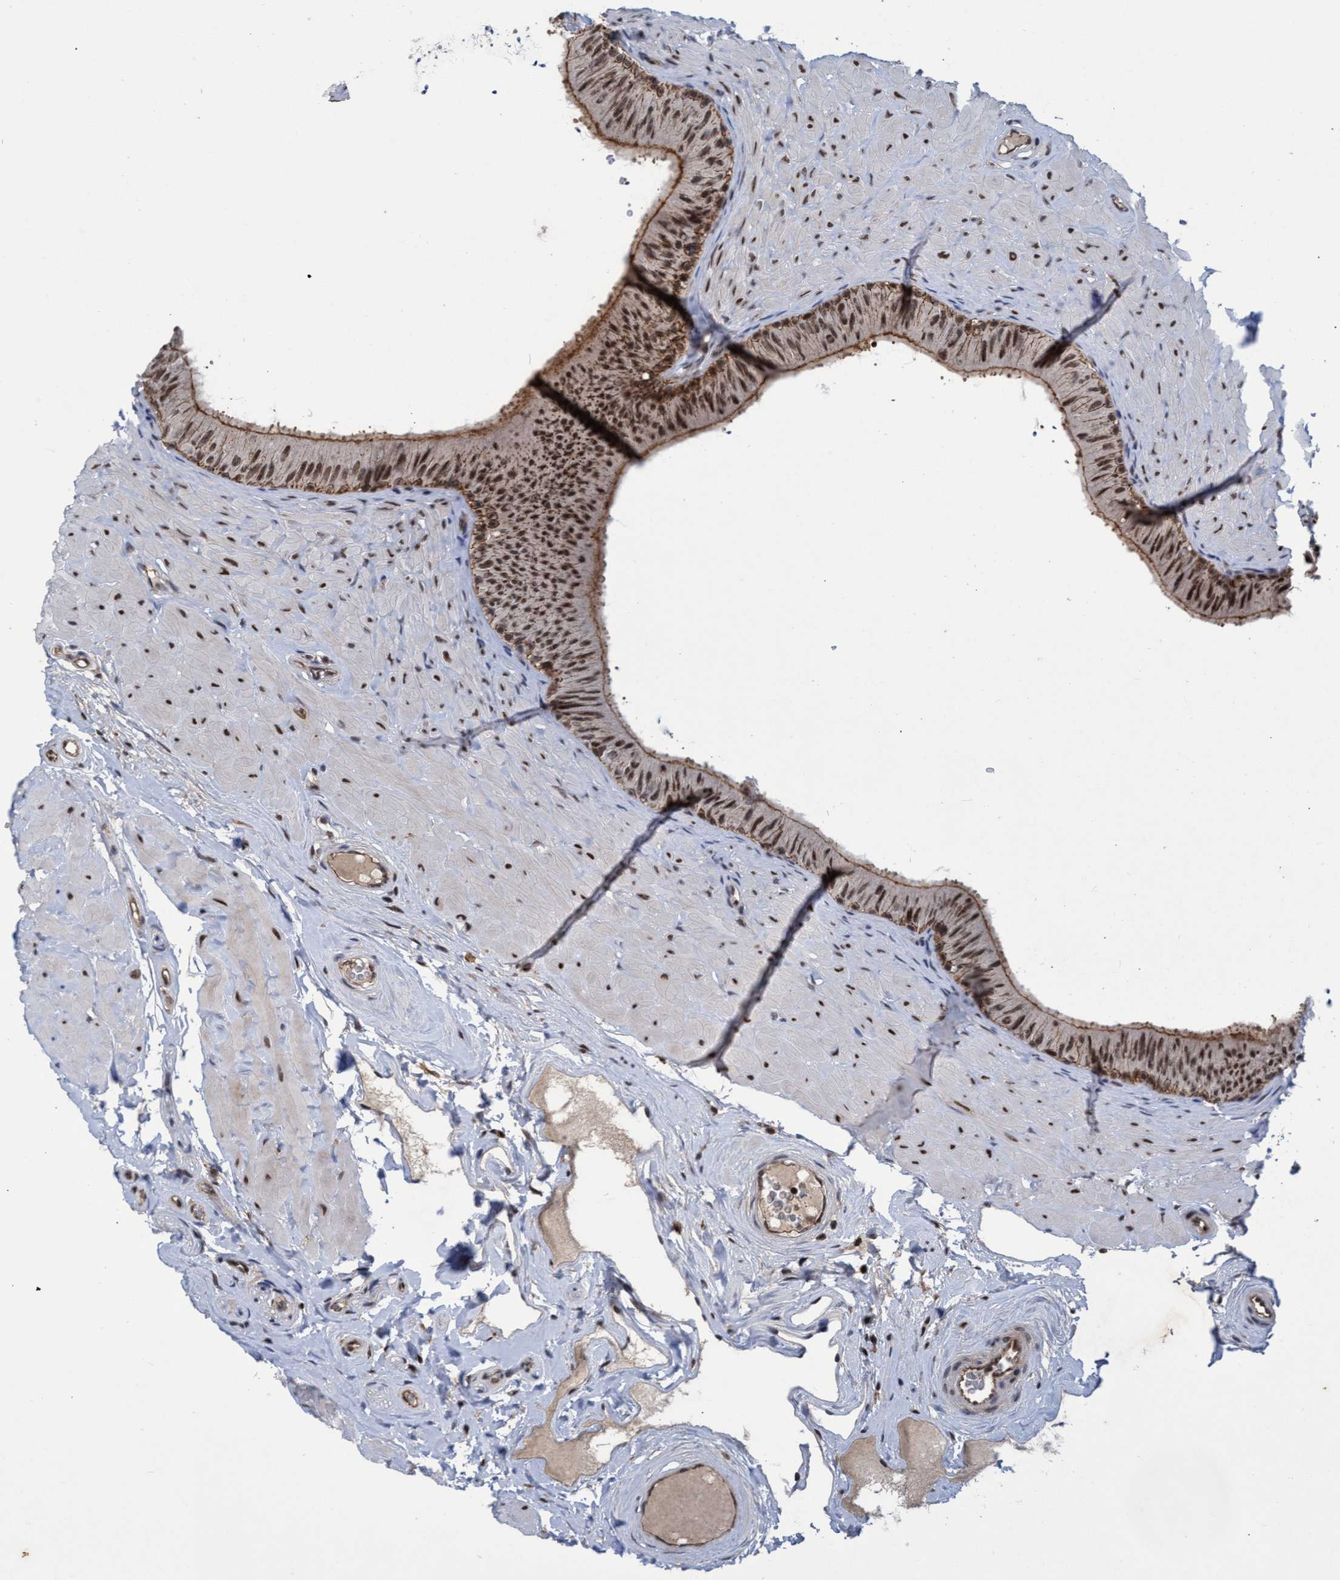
{"staining": {"intensity": "moderate", "quantity": ">75%", "location": "cytoplasmic/membranous,nuclear"}, "tissue": "epididymis", "cell_type": "Glandular cells", "image_type": "normal", "snomed": [{"axis": "morphology", "description": "Normal tissue, NOS"}, {"axis": "topography", "description": "Epididymis"}], "caption": "Glandular cells demonstrate moderate cytoplasmic/membranous,nuclear expression in approximately >75% of cells in unremarkable epididymis.", "gene": "GTF2F1", "patient": {"sex": "male", "age": 34}}